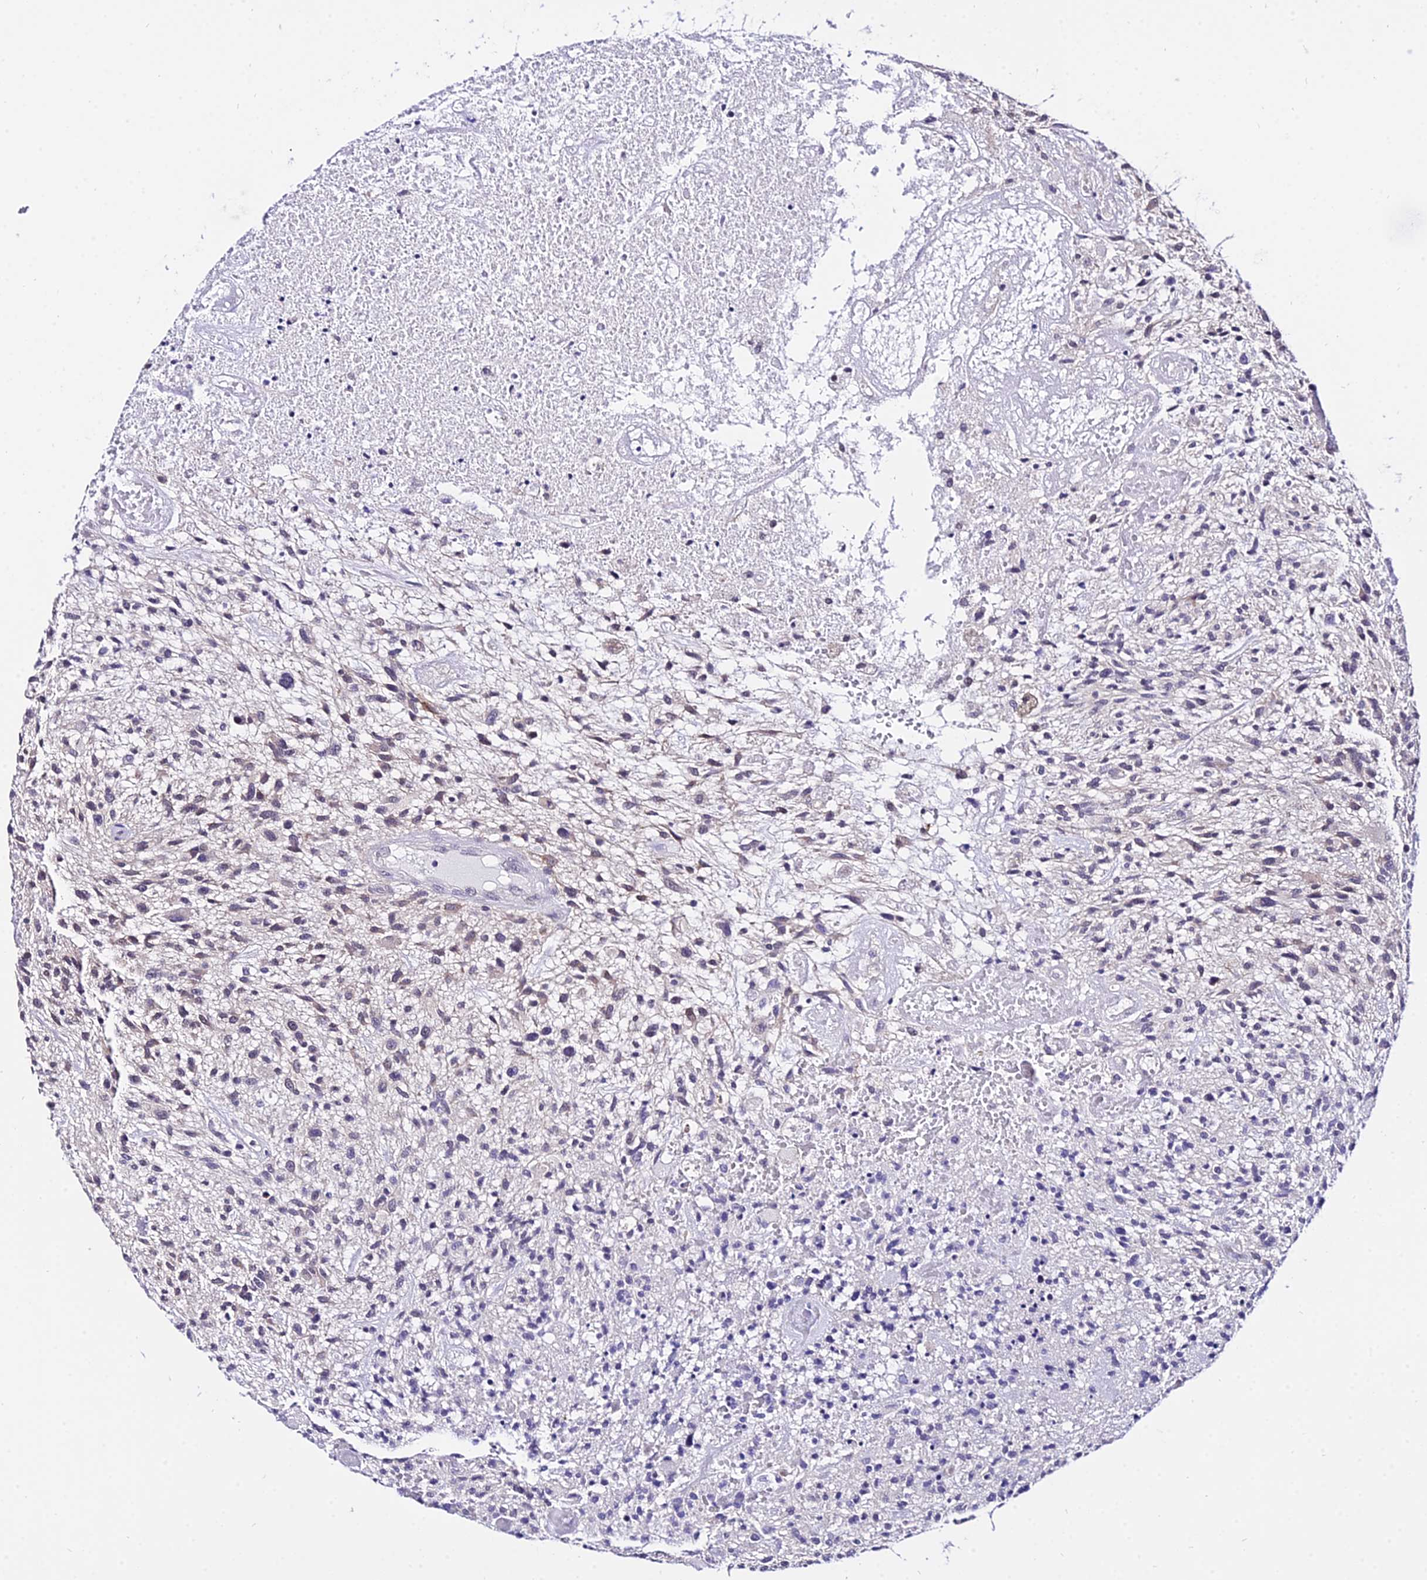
{"staining": {"intensity": "negative", "quantity": "none", "location": "none"}, "tissue": "glioma", "cell_type": "Tumor cells", "image_type": "cancer", "snomed": [{"axis": "morphology", "description": "Glioma, malignant, High grade"}, {"axis": "topography", "description": "Brain"}], "caption": "Protein analysis of malignant glioma (high-grade) exhibits no significant positivity in tumor cells. (Brightfield microscopy of DAB immunohistochemistry at high magnification).", "gene": "POLR2I", "patient": {"sex": "male", "age": 47}}